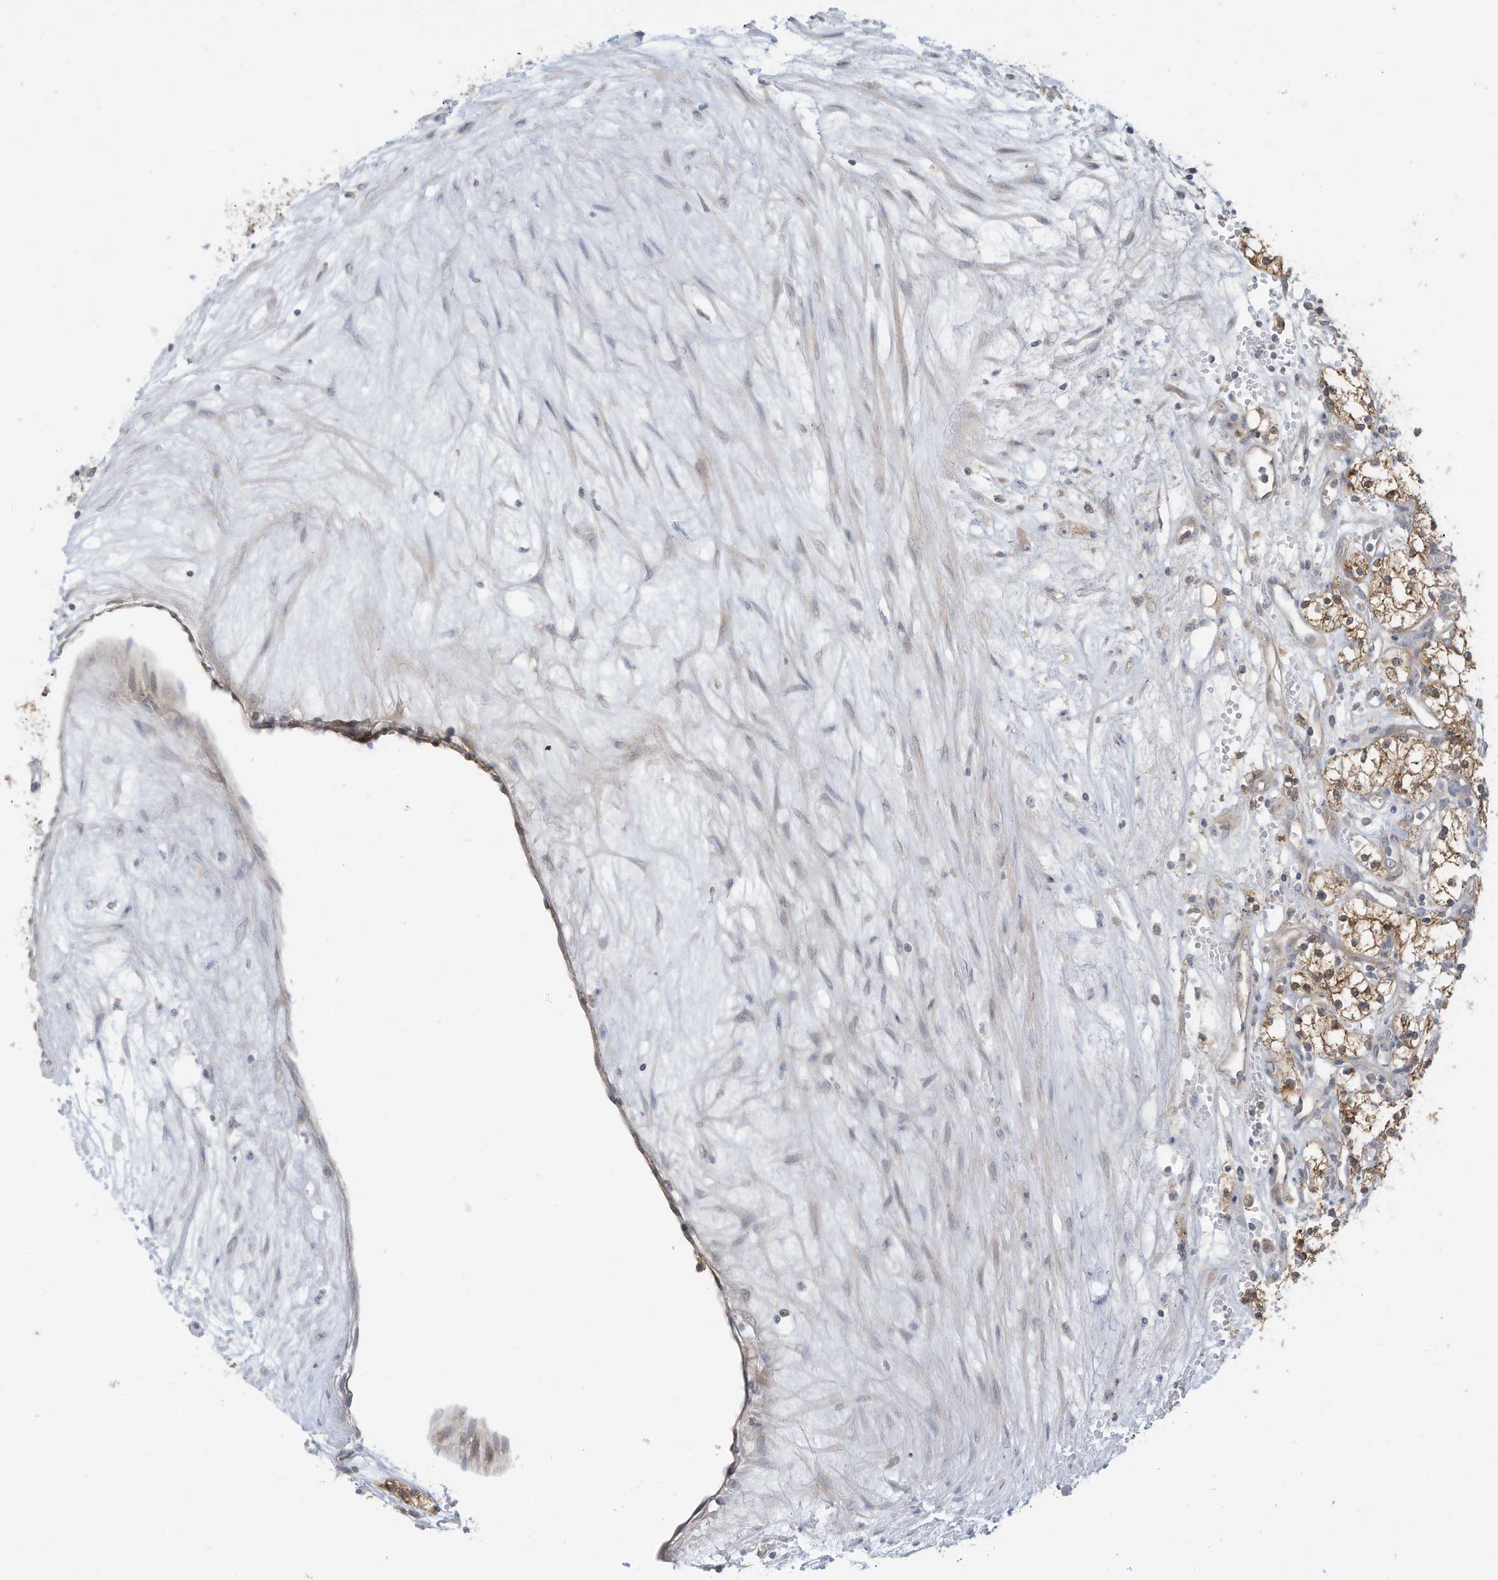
{"staining": {"intensity": "moderate", "quantity": ">75%", "location": "cytoplasmic/membranous"}, "tissue": "renal cancer", "cell_type": "Tumor cells", "image_type": "cancer", "snomed": [{"axis": "morphology", "description": "Adenocarcinoma, NOS"}, {"axis": "topography", "description": "Kidney"}], "caption": "Immunohistochemistry (IHC) of human renal cancer shows medium levels of moderate cytoplasmic/membranous positivity in about >75% of tumor cells. The staining was performed using DAB to visualize the protein expression in brown, while the nuclei were stained in blue with hematoxylin (Magnification: 20x).", "gene": "LRRN2", "patient": {"sex": "male", "age": 59}}